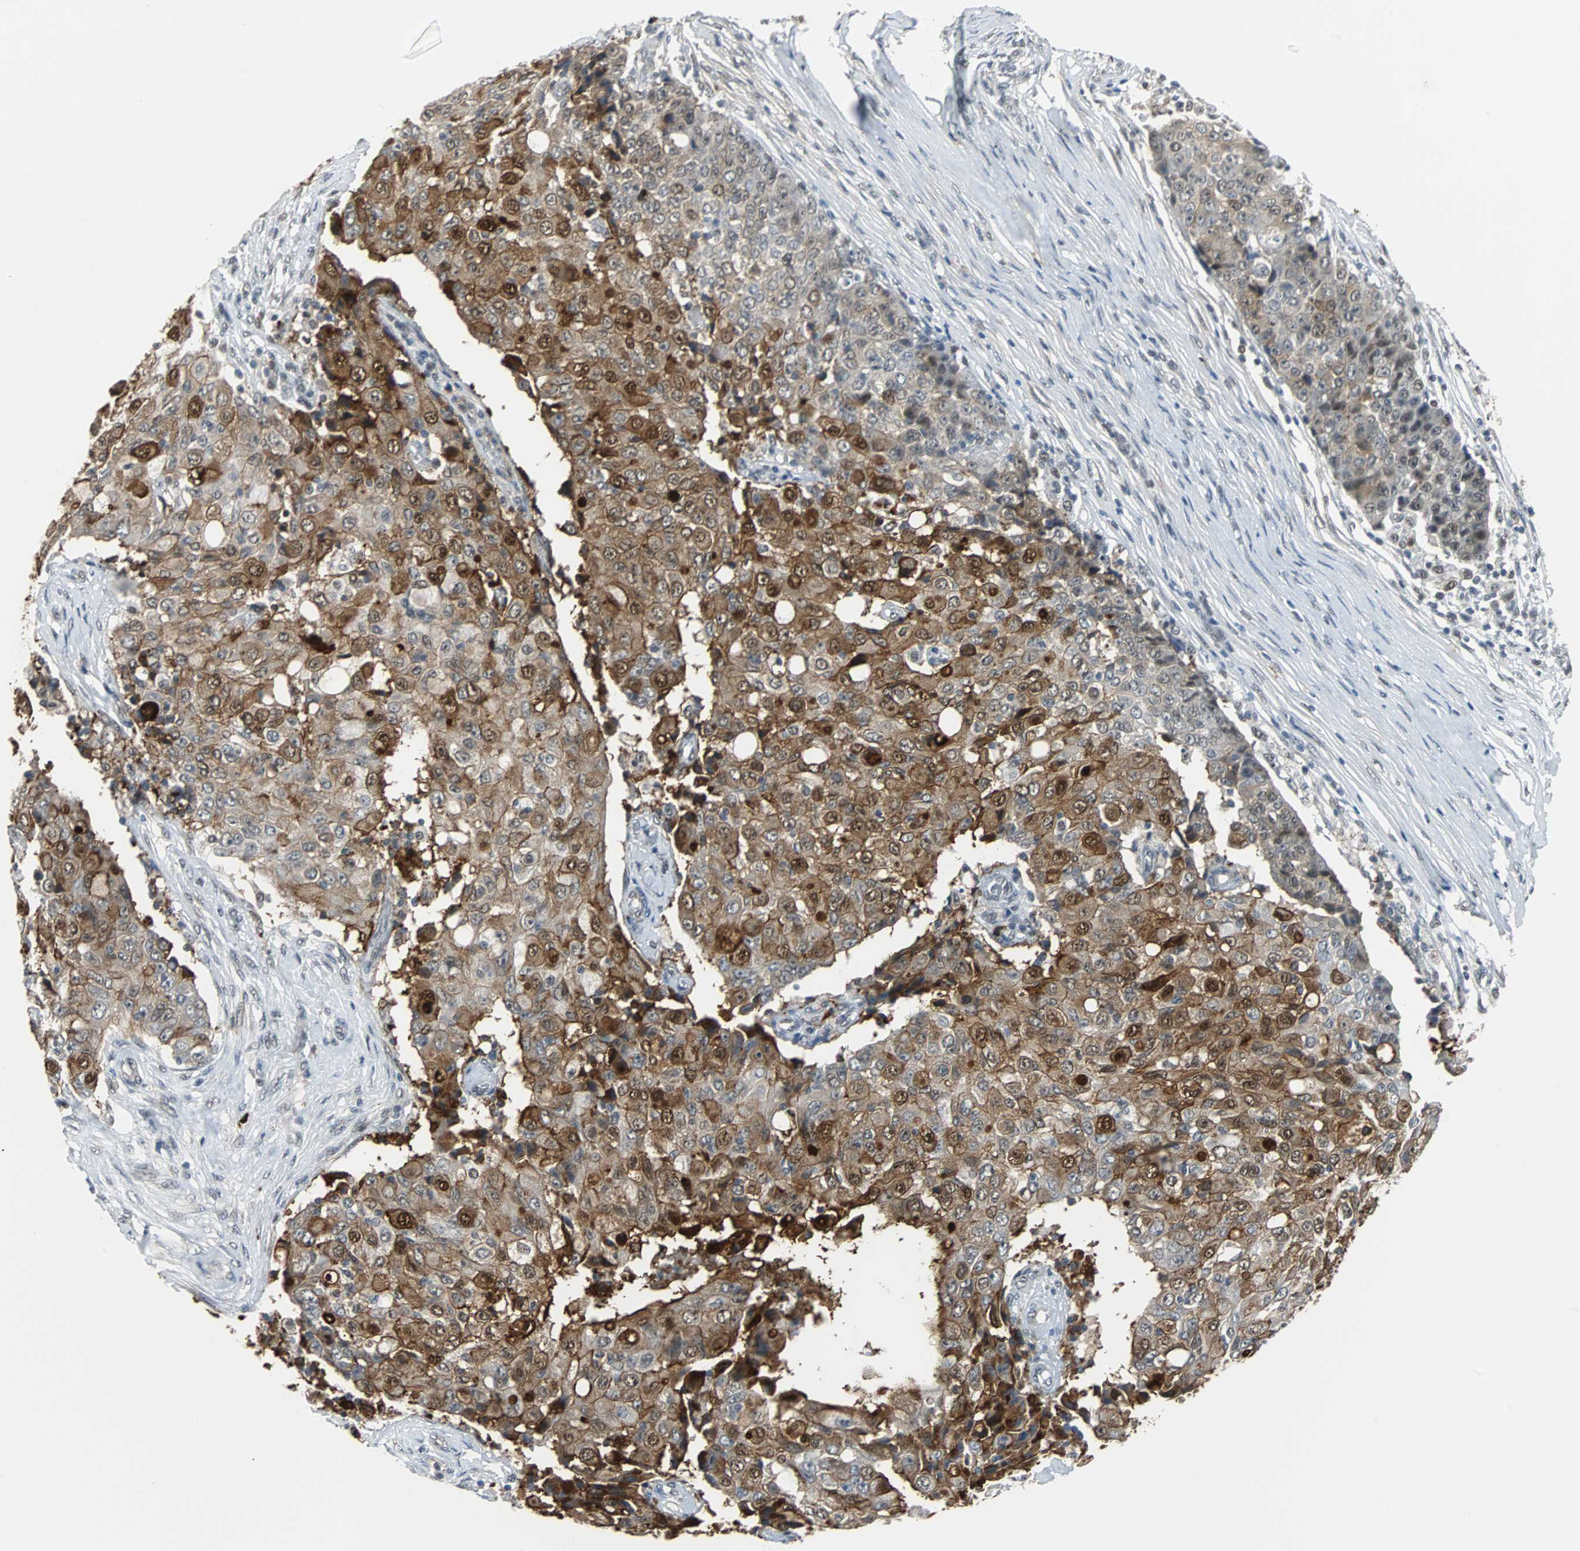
{"staining": {"intensity": "strong", "quantity": "25%-75%", "location": "cytoplasmic/membranous,nuclear"}, "tissue": "ovarian cancer", "cell_type": "Tumor cells", "image_type": "cancer", "snomed": [{"axis": "morphology", "description": "Carcinoma, endometroid"}, {"axis": "topography", "description": "Ovary"}], "caption": "Protein expression analysis of human endometroid carcinoma (ovarian) reveals strong cytoplasmic/membranous and nuclear positivity in approximately 25%-75% of tumor cells. (brown staining indicates protein expression, while blue staining denotes nuclei).", "gene": "SIRT1", "patient": {"sex": "female", "age": 42}}